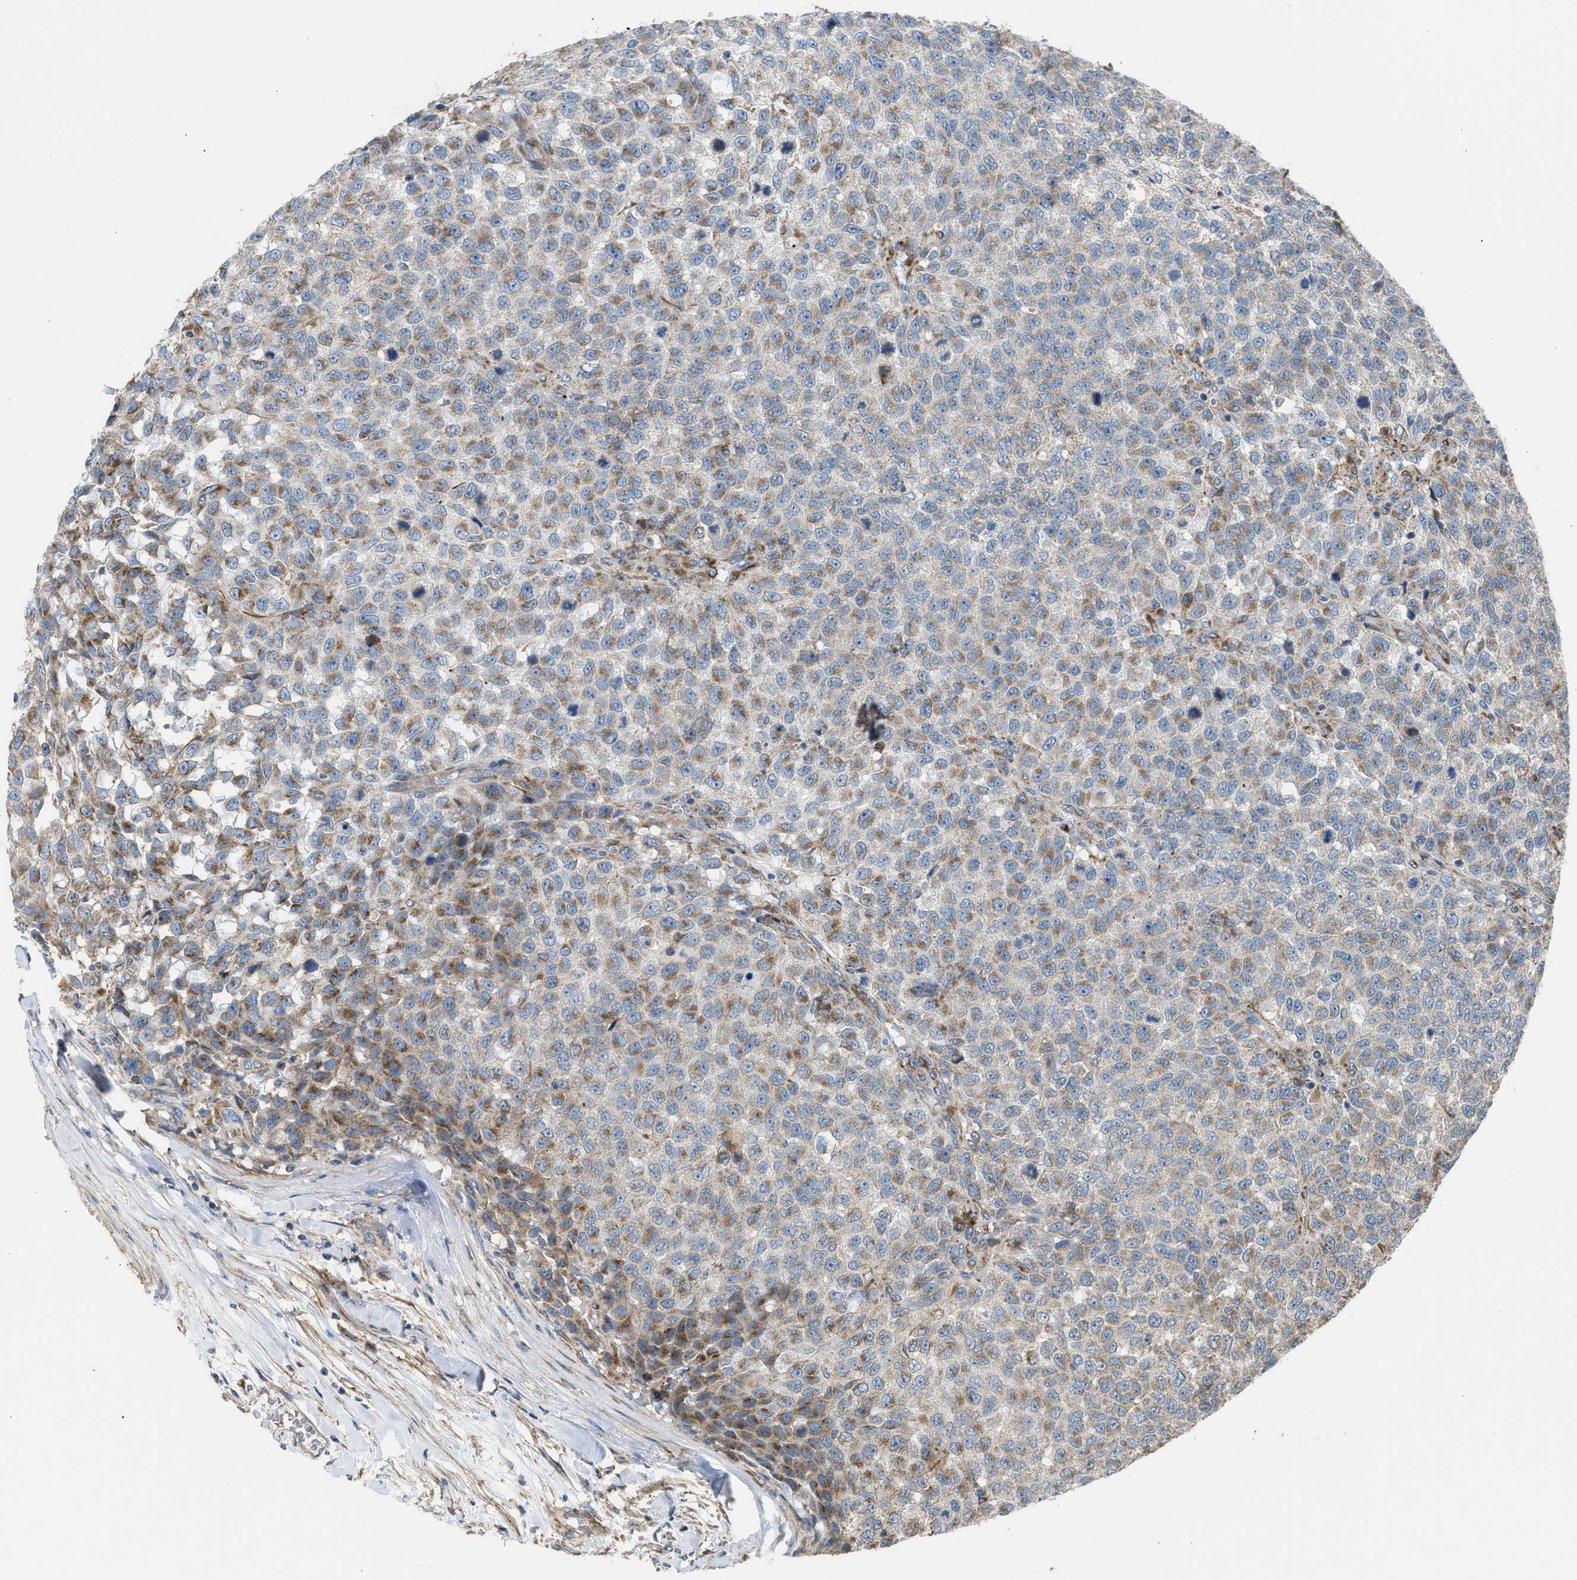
{"staining": {"intensity": "moderate", "quantity": ">75%", "location": "cytoplasmic/membranous"}, "tissue": "testis cancer", "cell_type": "Tumor cells", "image_type": "cancer", "snomed": [{"axis": "morphology", "description": "Seminoma, NOS"}, {"axis": "topography", "description": "Testis"}], "caption": "Moderate cytoplasmic/membranous protein expression is present in about >75% of tumor cells in testis seminoma.", "gene": "SLC10A3", "patient": {"sex": "male", "age": 59}}